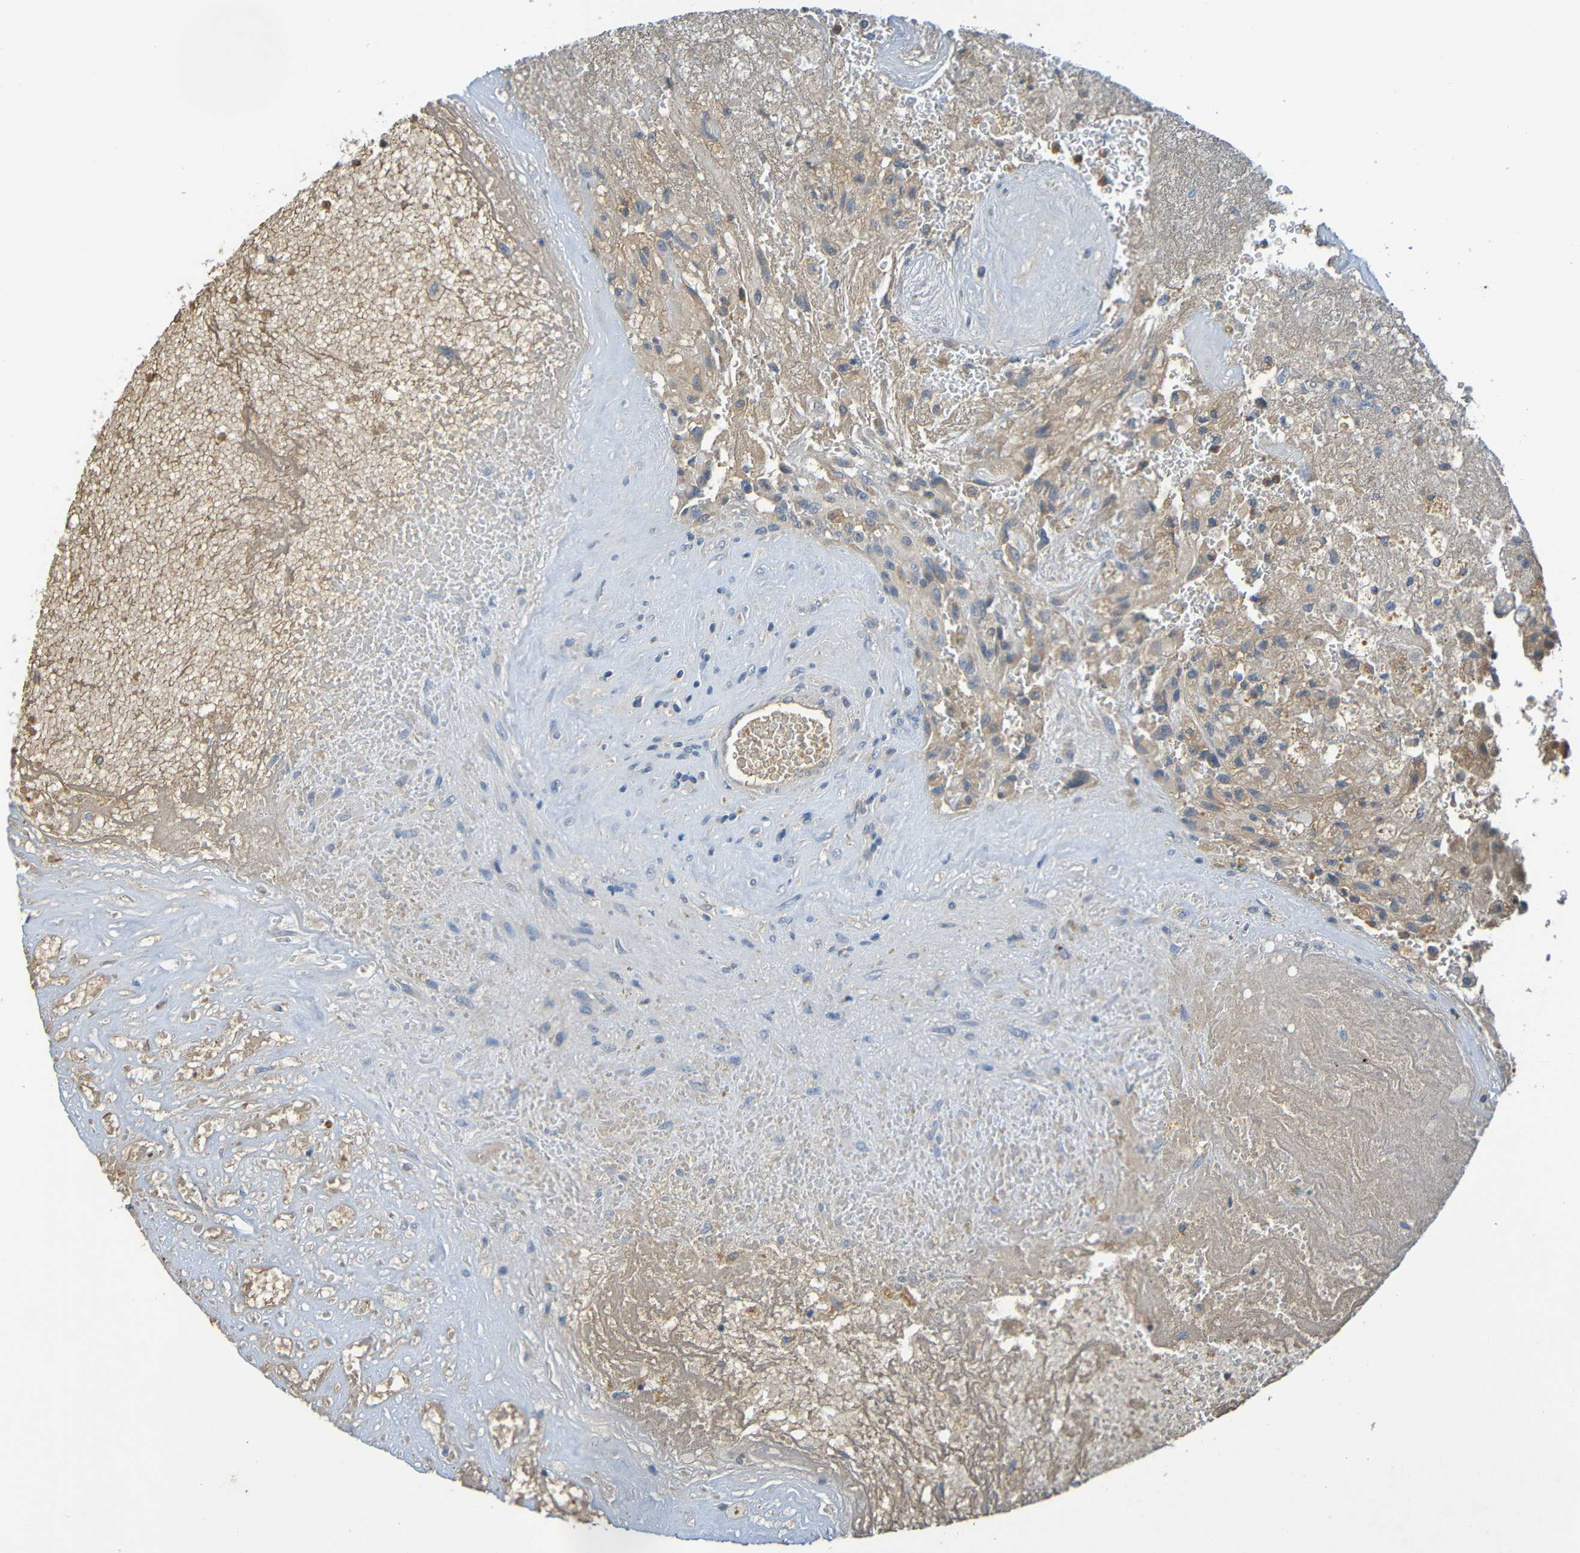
{"staining": {"intensity": "moderate", "quantity": "25%-75%", "location": "cytoplasmic/membranous"}, "tissue": "glioma", "cell_type": "Tumor cells", "image_type": "cancer", "snomed": [{"axis": "morphology", "description": "Normal tissue, NOS"}, {"axis": "morphology", "description": "Glioma, malignant, High grade"}, {"axis": "topography", "description": "Cerebral cortex"}], "caption": "This image exhibits IHC staining of malignant glioma (high-grade), with medium moderate cytoplasmic/membranous staining in approximately 25%-75% of tumor cells.", "gene": "C1QA", "patient": {"sex": "male", "age": 56}}